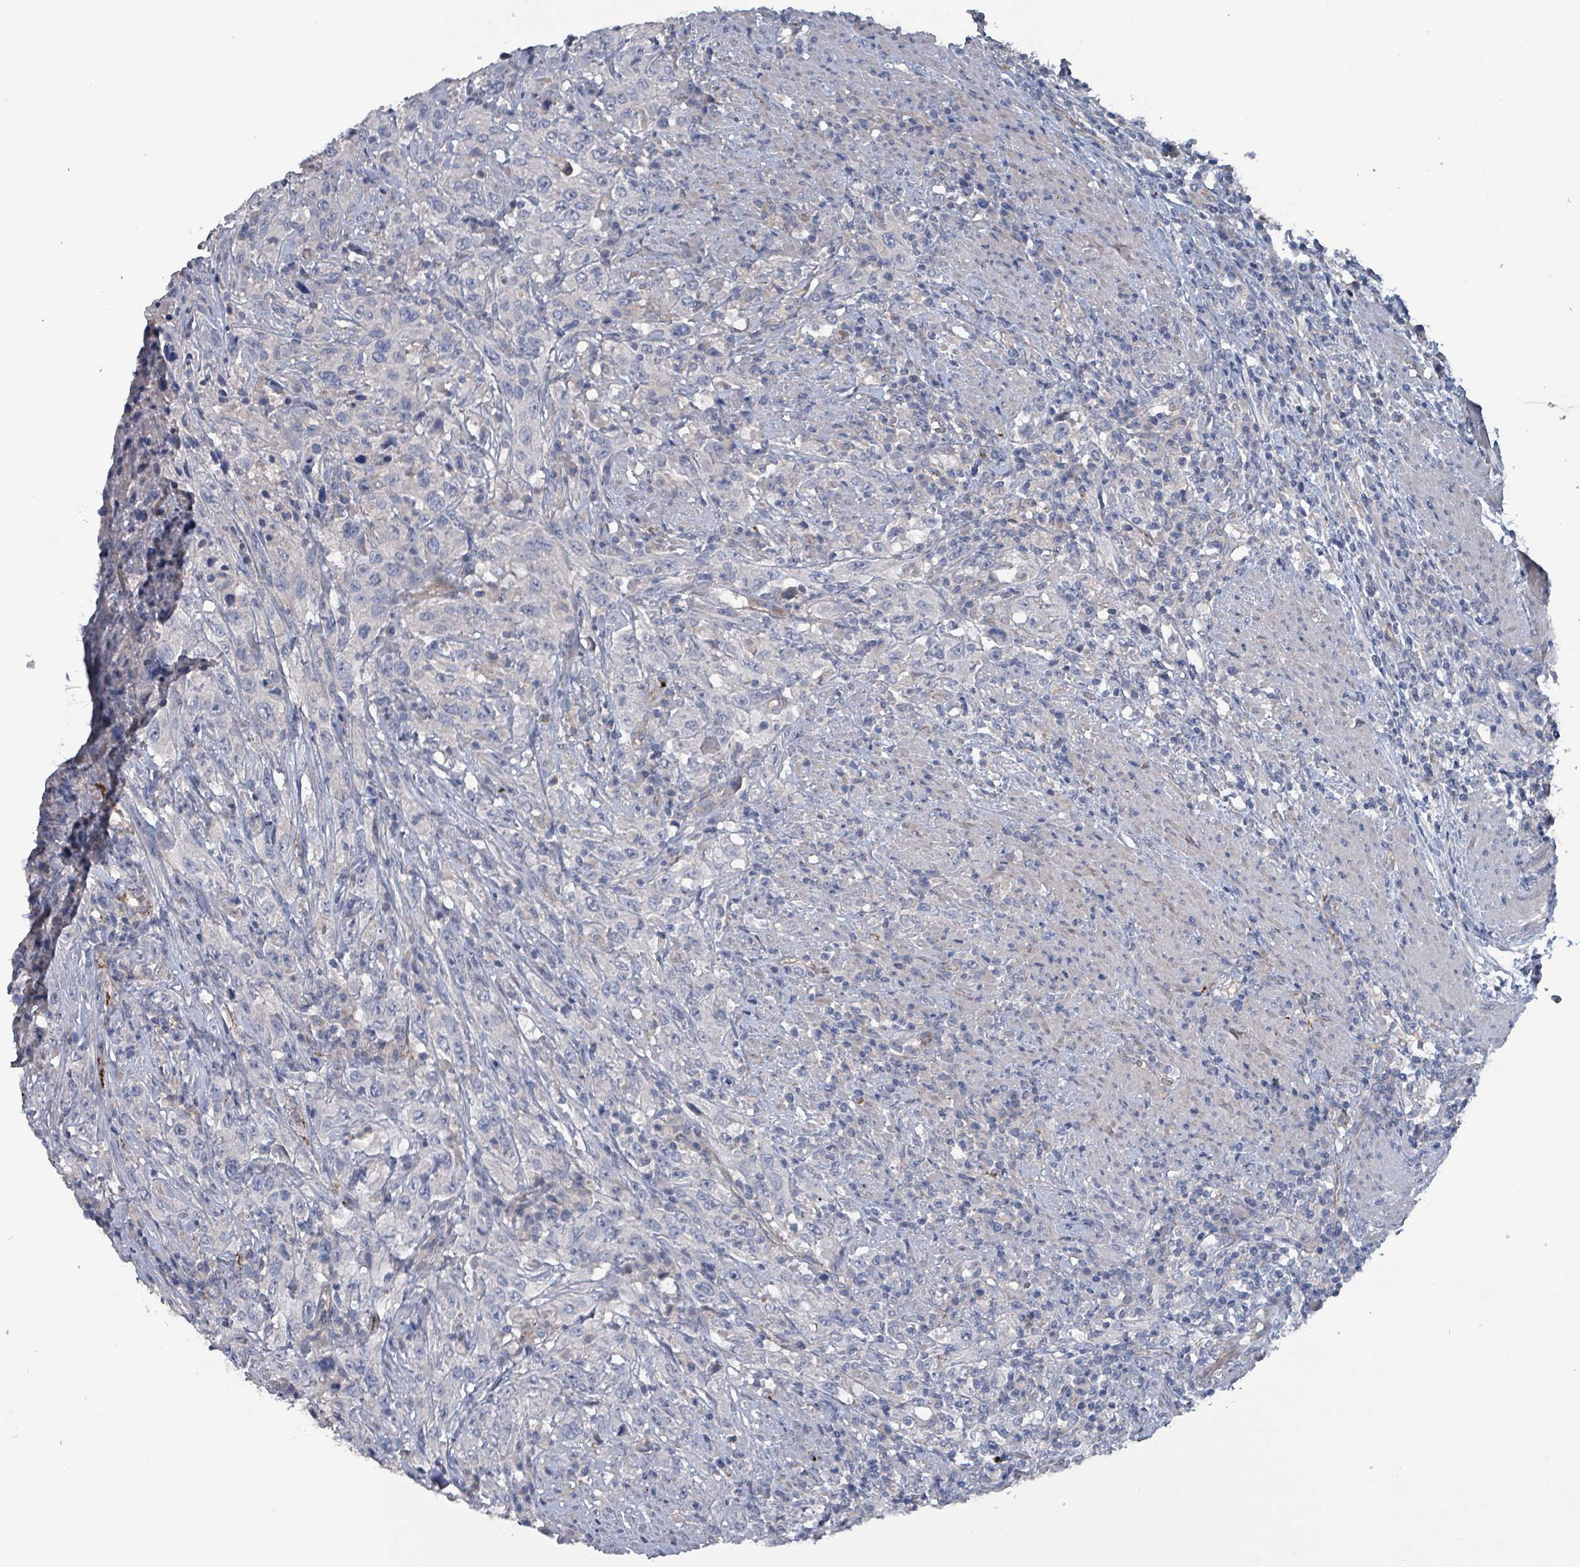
{"staining": {"intensity": "negative", "quantity": "none", "location": "none"}, "tissue": "urothelial cancer", "cell_type": "Tumor cells", "image_type": "cancer", "snomed": [{"axis": "morphology", "description": "Urothelial carcinoma, High grade"}, {"axis": "topography", "description": "Urinary bladder"}], "caption": "This histopathology image is of urothelial cancer stained with IHC to label a protein in brown with the nuclei are counter-stained blue. There is no staining in tumor cells.", "gene": "TAAR5", "patient": {"sex": "male", "age": 61}}